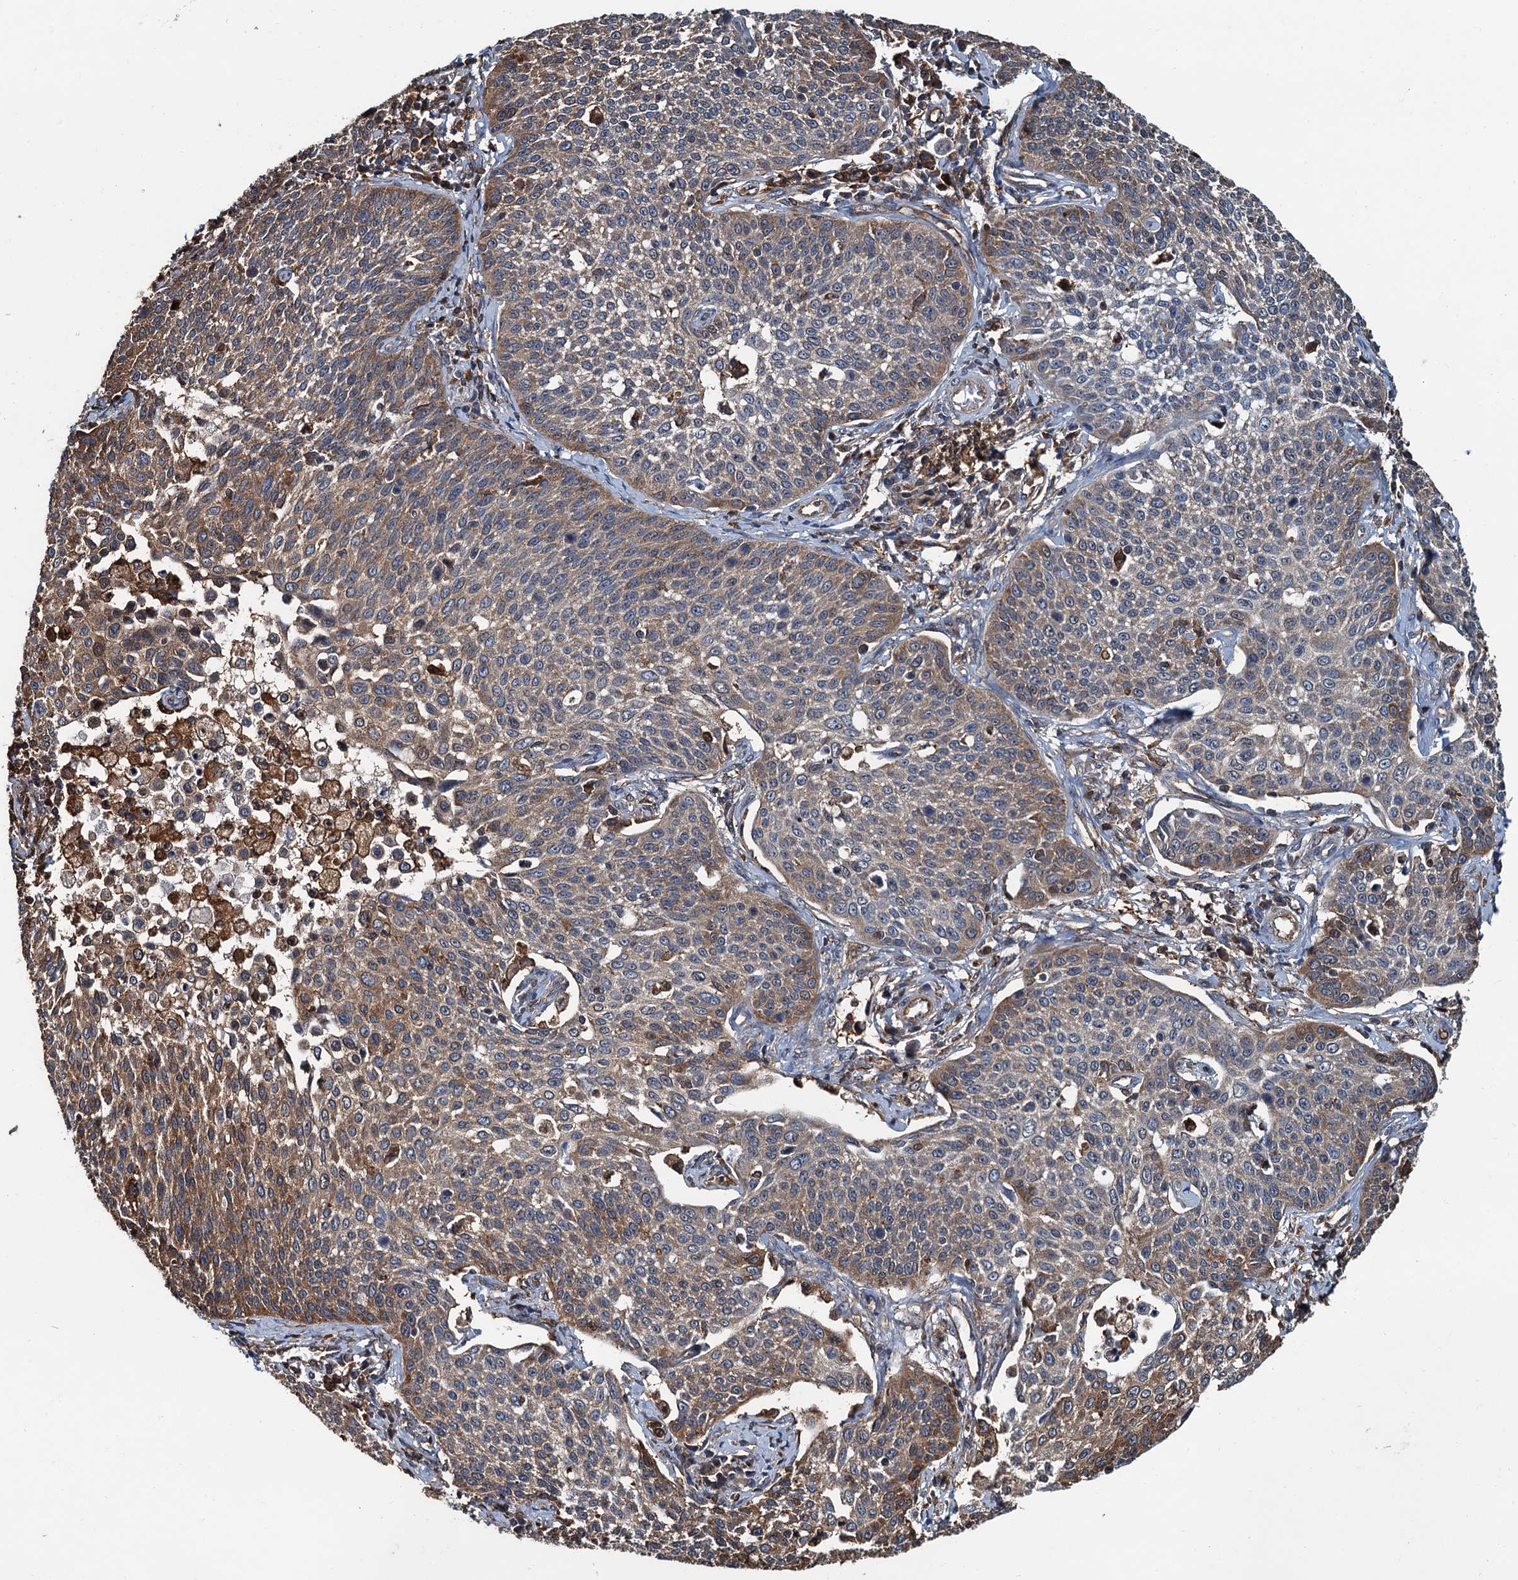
{"staining": {"intensity": "moderate", "quantity": "25%-75%", "location": "cytoplasmic/membranous"}, "tissue": "cervical cancer", "cell_type": "Tumor cells", "image_type": "cancer", "snomed": [{"axis": "morphology", "description": "Squamous cell carcinoma, NOS"}, {"axis": "topography", "description": "Cervix"}], "caption": "This histopathology image exhibits immunohistochemistry (IHC) staining of squamous cell carcinoma (cervical), with medium moderate cytoplasmic/membranous staining in about 25%-75% of tumor cells.", "gene": "USP6NL", "patient": {"sex": "female", "age": 34}}